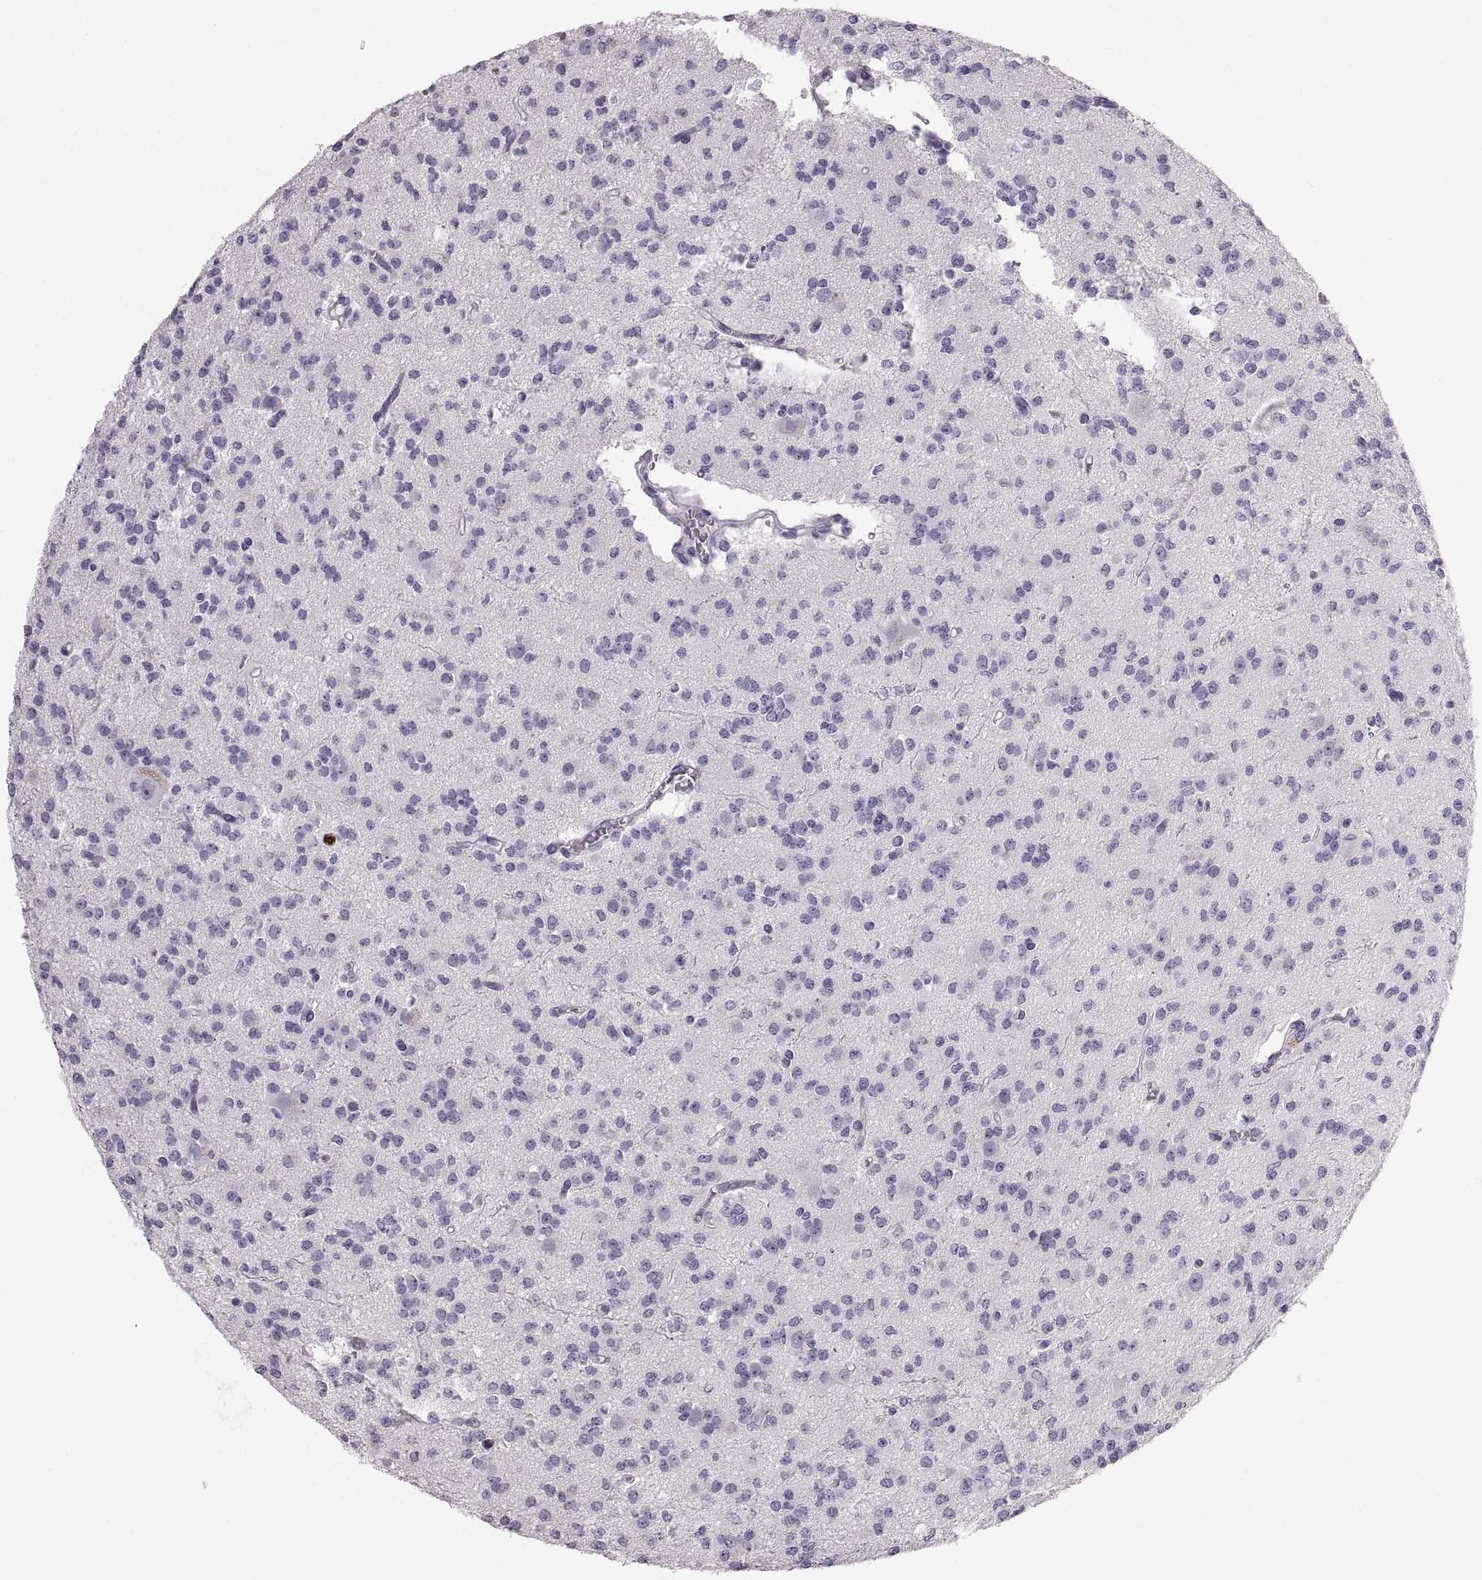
{"staining": {"intensity": "negative", "quantity": "none", "location": "none"}, "tissue": "glioma", "cell_type": "Tumor cells", "image_type": "cancer", "snomed": [{"axis": "morphology", "description": "Glioma, malignant, Low grade"}, {"axis": "topography", "description": "Brain"}], "caption": "Immunohistochemistry photomicrograph of human malignant low-grade glioma stained for a protein (brown), which shows no positivity in tumor cells.", "gene": "MILR1", "patient": {"sex": "male", "age": 27}}